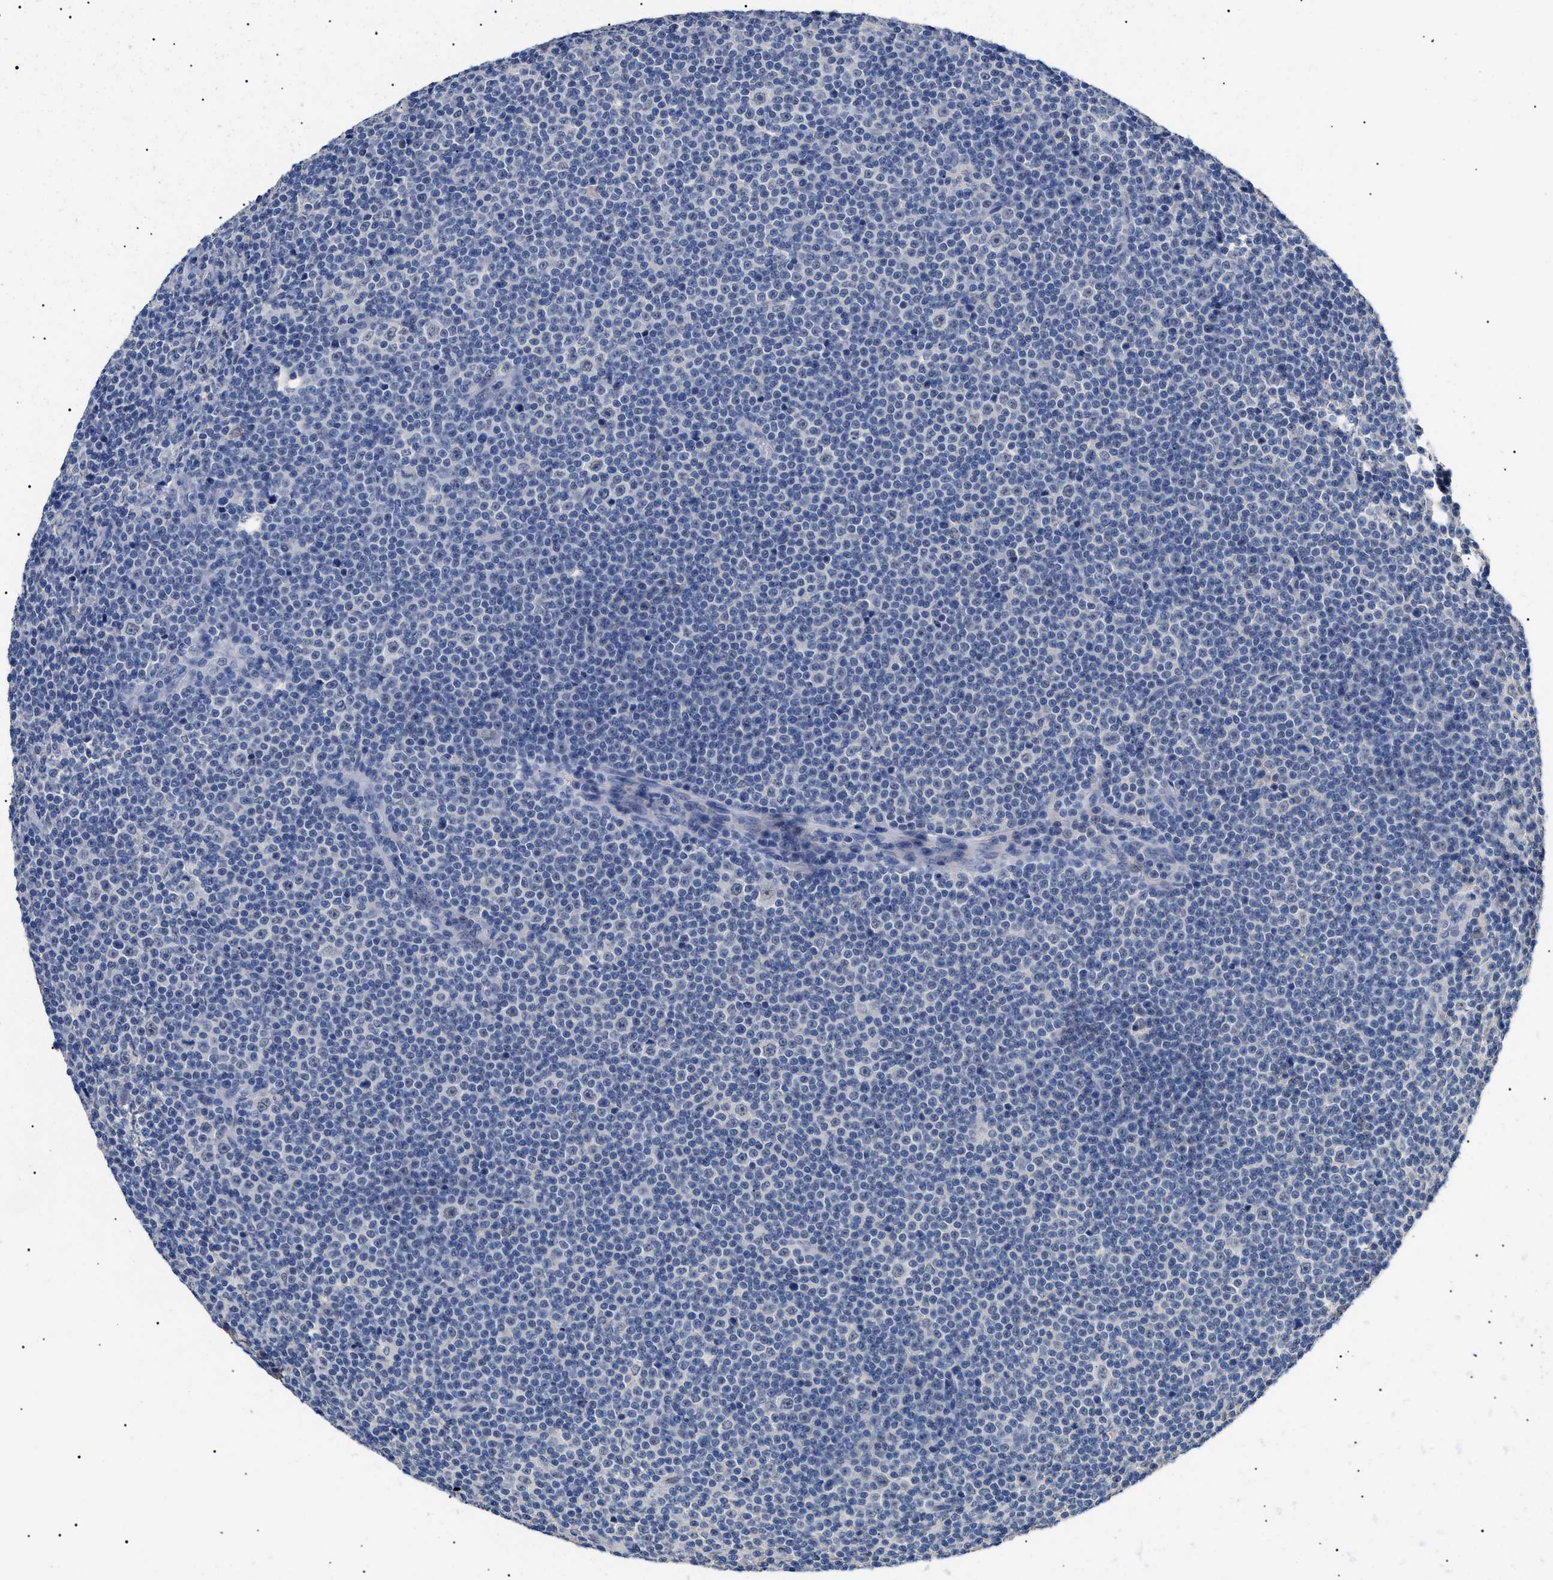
{"staining": {"intensity": "negative", "quantity": "none", "location": "none"}, "tissue": "lymphoma", "cell_type": "Tumor cells", "image_type": "cancer", "snomed": [{"axis": "morphology", "description": "Malignant lymphoma, non-Hodgkin's type, Low grade"}, {"axis": "topography", "description": "Lymph node"}], "caption": "The IHC photomicrograph has no significant staining in tumor cells of malignant lymphoma, non-Hodgkin's type (low-grade) tissue. The staining is performed using DAB (3,3'-diaminobenzidine) brown chromogen with nuclei counter-stained in using hematoxylin.", "gene": "PRRT2", "patient": {"sex": "female", "age": 67}}